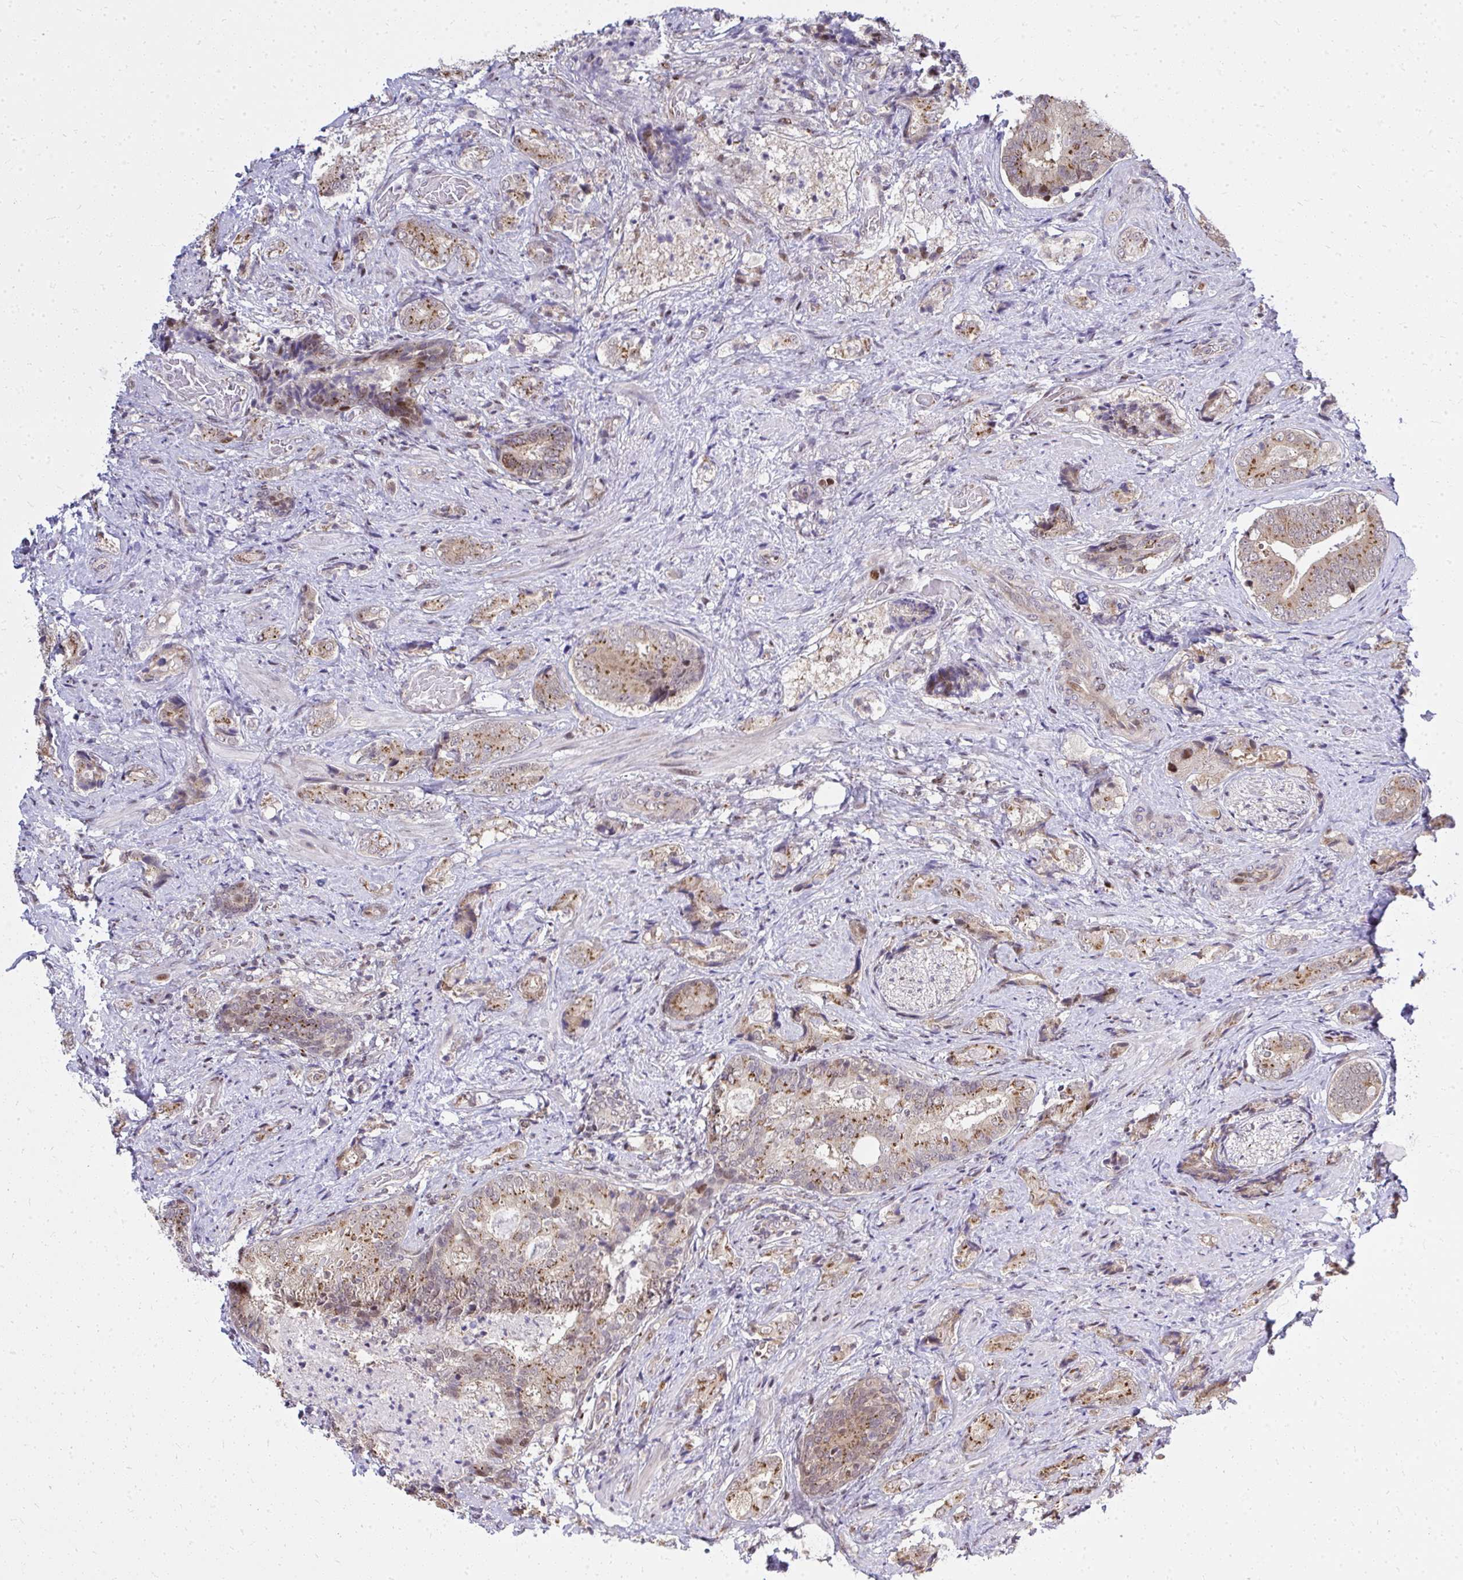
{"staining": {"intensity": "moderate", "quantity": "25%-75%", "location": "cytoplasmic/membranous"}, "tissue": "prostate cancer", "cell_type": "Tumor cells", "image_type": "cancer", "snomed": [{"axis": "morphology", "description": "Adenocarcinoma, High grade"}, {"axis": "topography", "description": "Prostate"}], "caption": "Immunohistochemistry of prostate cancer (adenocarcinoma (high-grade)) shows medium levels of moderate cytoplasmic/membranous staining in approximately 25%-75% of tumor cells.", "gene": "PIGY", "patient": {"sex": "male", "age": 62}}